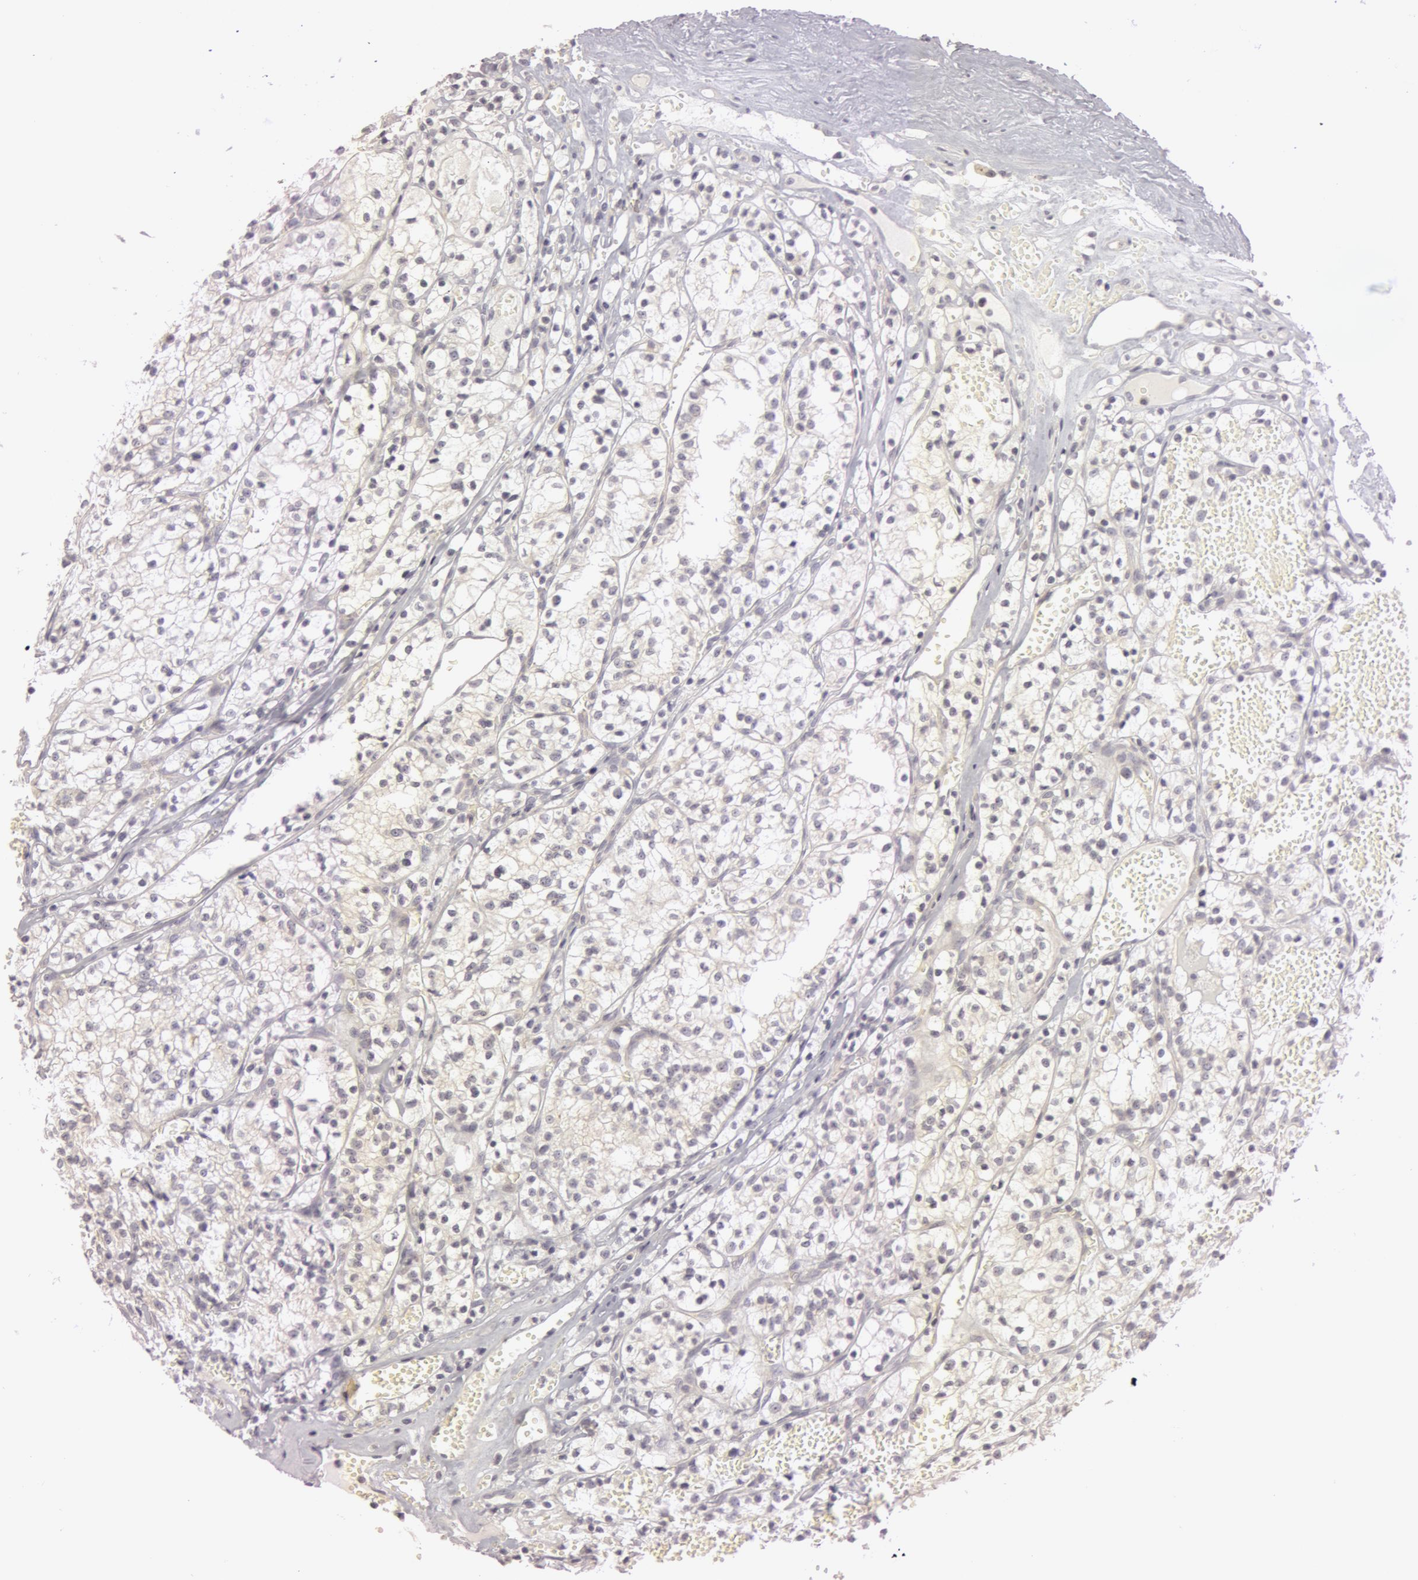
{"staining": {"intensity": "negative", "quantity": "none", "location": "none"}, "tissue": "renal cancer", "cell_type": "Tumor cells", "image_type": "cancer", "snomed": [{"axis": "morphology", "description": "Adenocarcinoma, NOS"}, {"axis": "topography", "description": "Kidney"}], "caption": "A high-resolution photomicrograph shows immunohistochemistry staining of renal cancer, which reveals no significant positivity in tumor cells.", "gene": "RALGAPA1", "patient": {"sex": "male", "age": 61}}